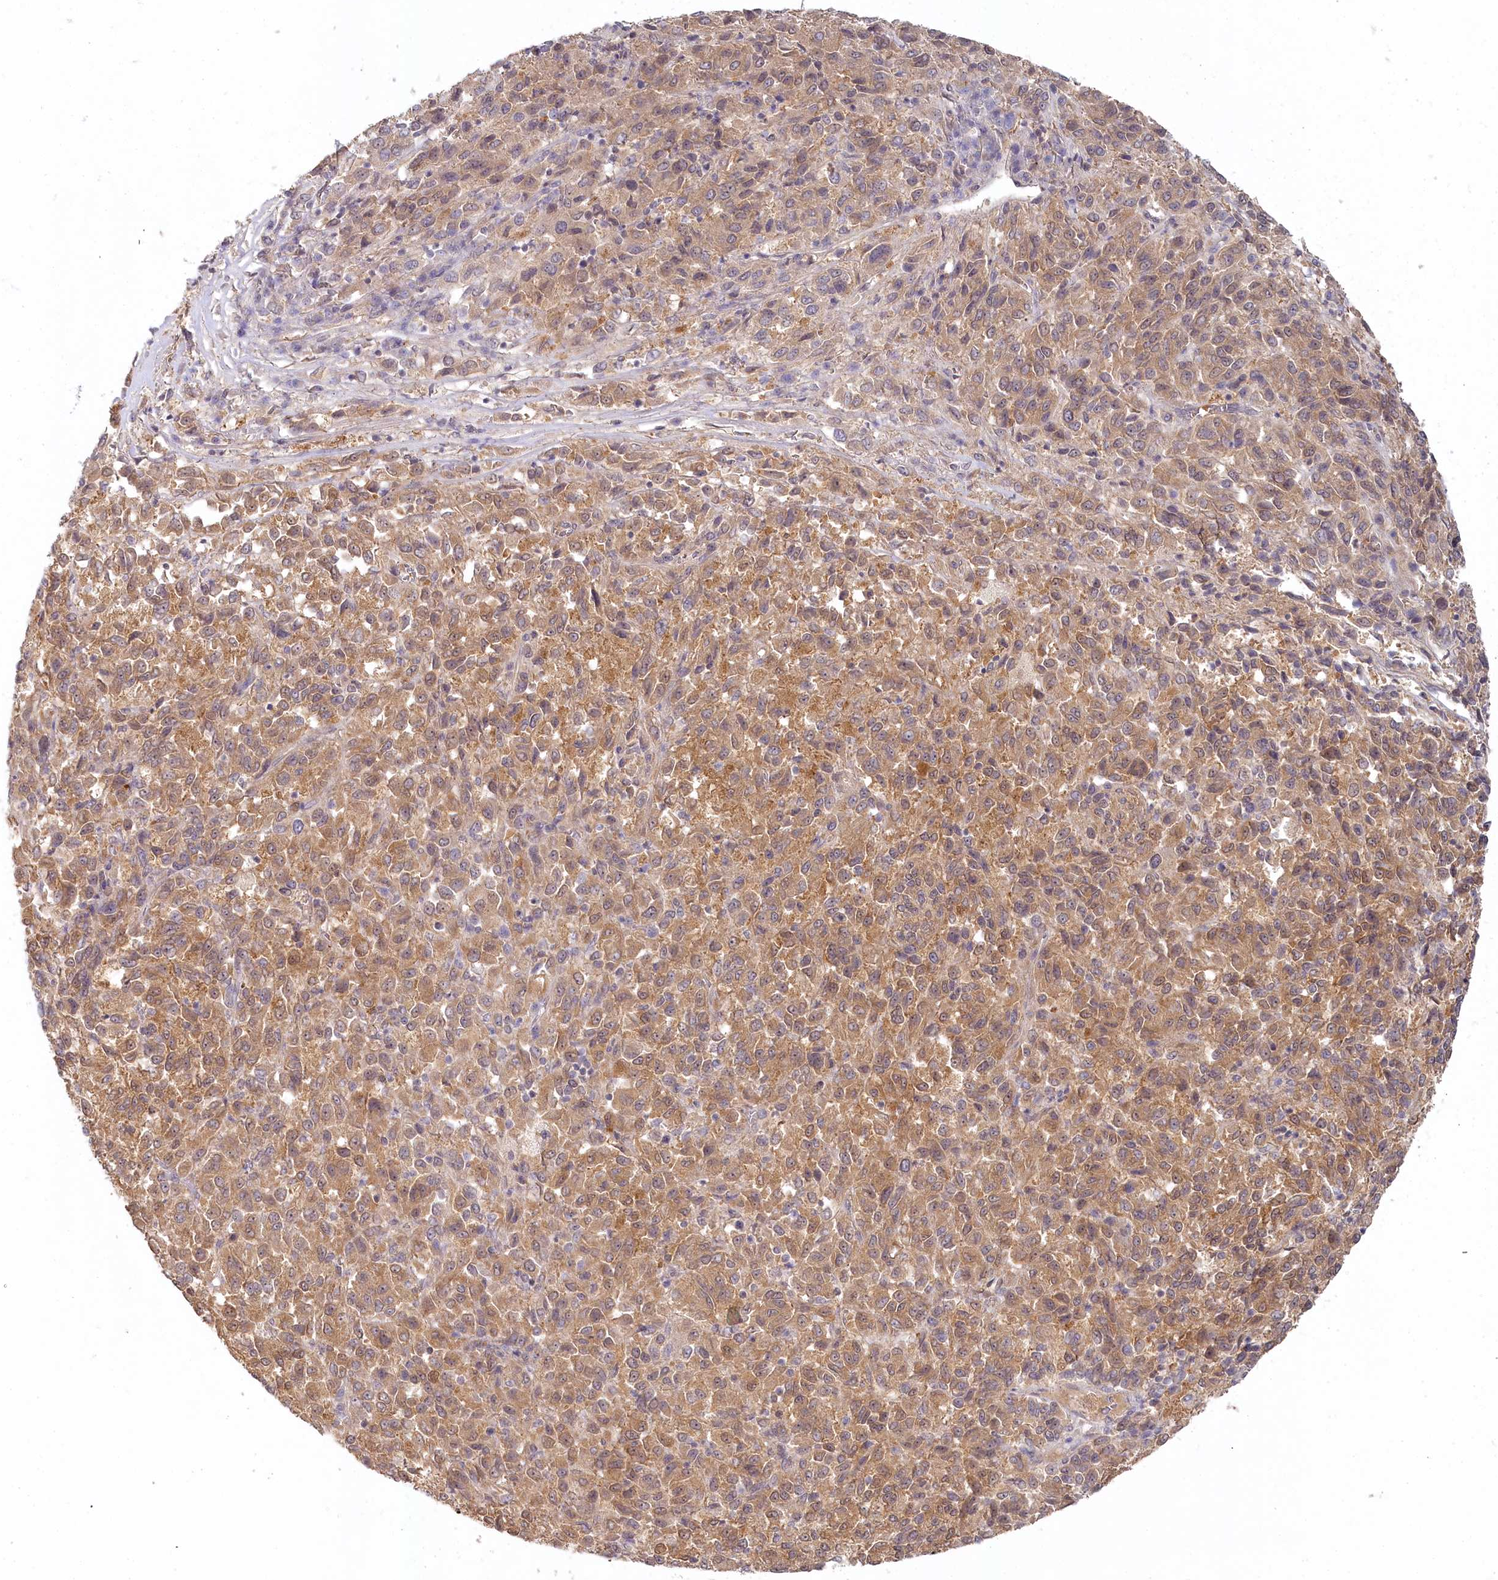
{"staining": {"intensity": "moderate", "quantity": ">75%", "location": "cytoplasmic/membranous"}, "tissue": "melanoma", "cell_type": "Tumor cells", "image_type": "cancer", "snomed": [{"axis": "morphology", "description": "Malignant melanoma, Metastatic site"}, {"axis": "topography", "description": "Lung"}], "caption": "Immunohistochemistry (IHC) staining of malignant melanoma (metastatic site), which reveals medium levels of moderate cytoplasmic/membranous staining in approximately >75% of tumor cells indicating moderate cytoplasmic/membranous protein positivity. The staining was performed using DAB (brown) for protein detection and nuclei were counterstained in hematoxylin (blue).", "gene": "AAMDC", "patient": {"sex": "male", "age": 64}}